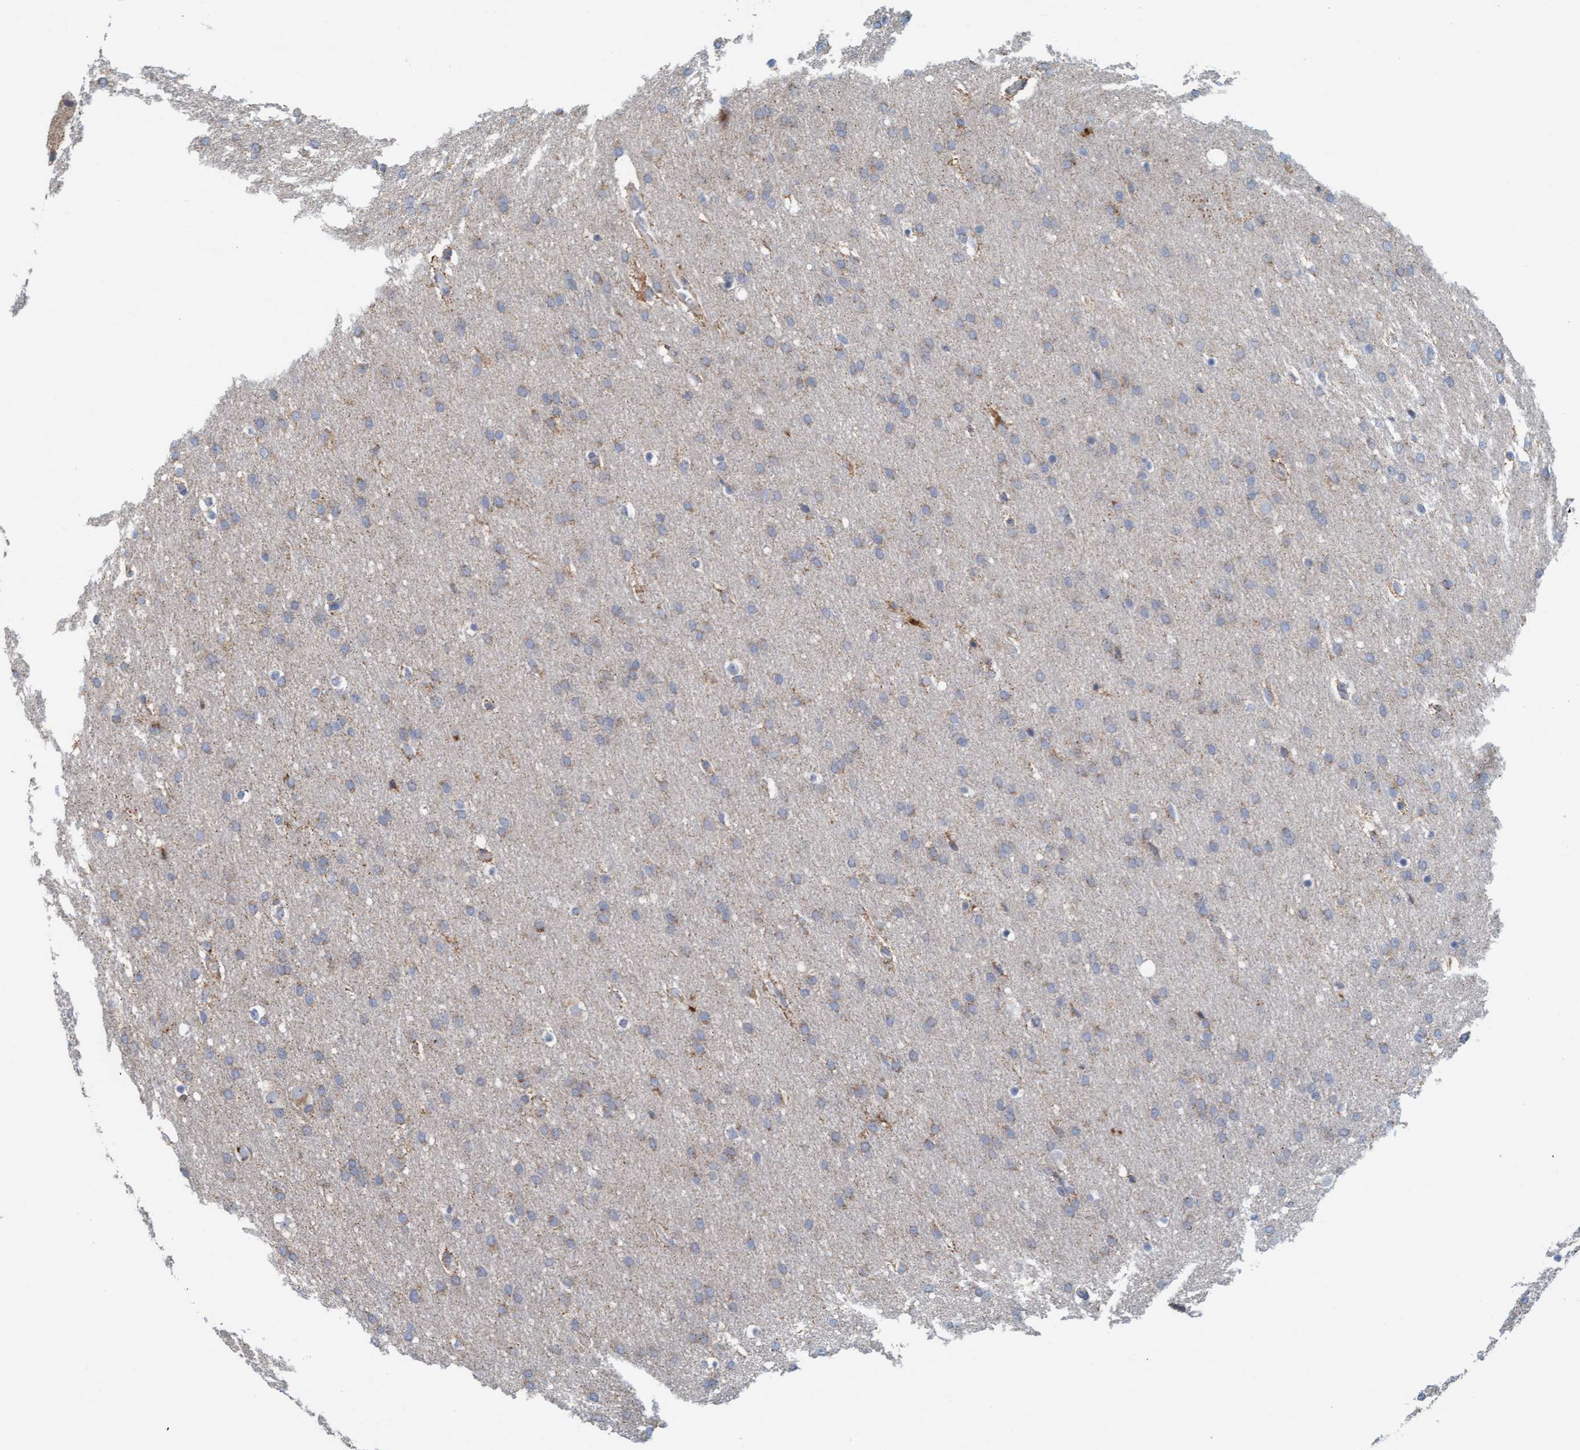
{"staining": {"intensity": "weak", "quantity": "<25%", "location": "cytoplasmic/membranous"}, "tissue": "glioma", "cell_type": "Tumor cells", "image_type": "cancer", "snomed": [{"axis": "morphology", "description": "Glioma, malignant, Low grade"}, {"axis": "topography", "description": "Brain"}], "caption": "The micrograph shows no significant expression in tumor cells of glioma.", "gene": "B9D1", "patient": {"sex": "female", "age": 37}}